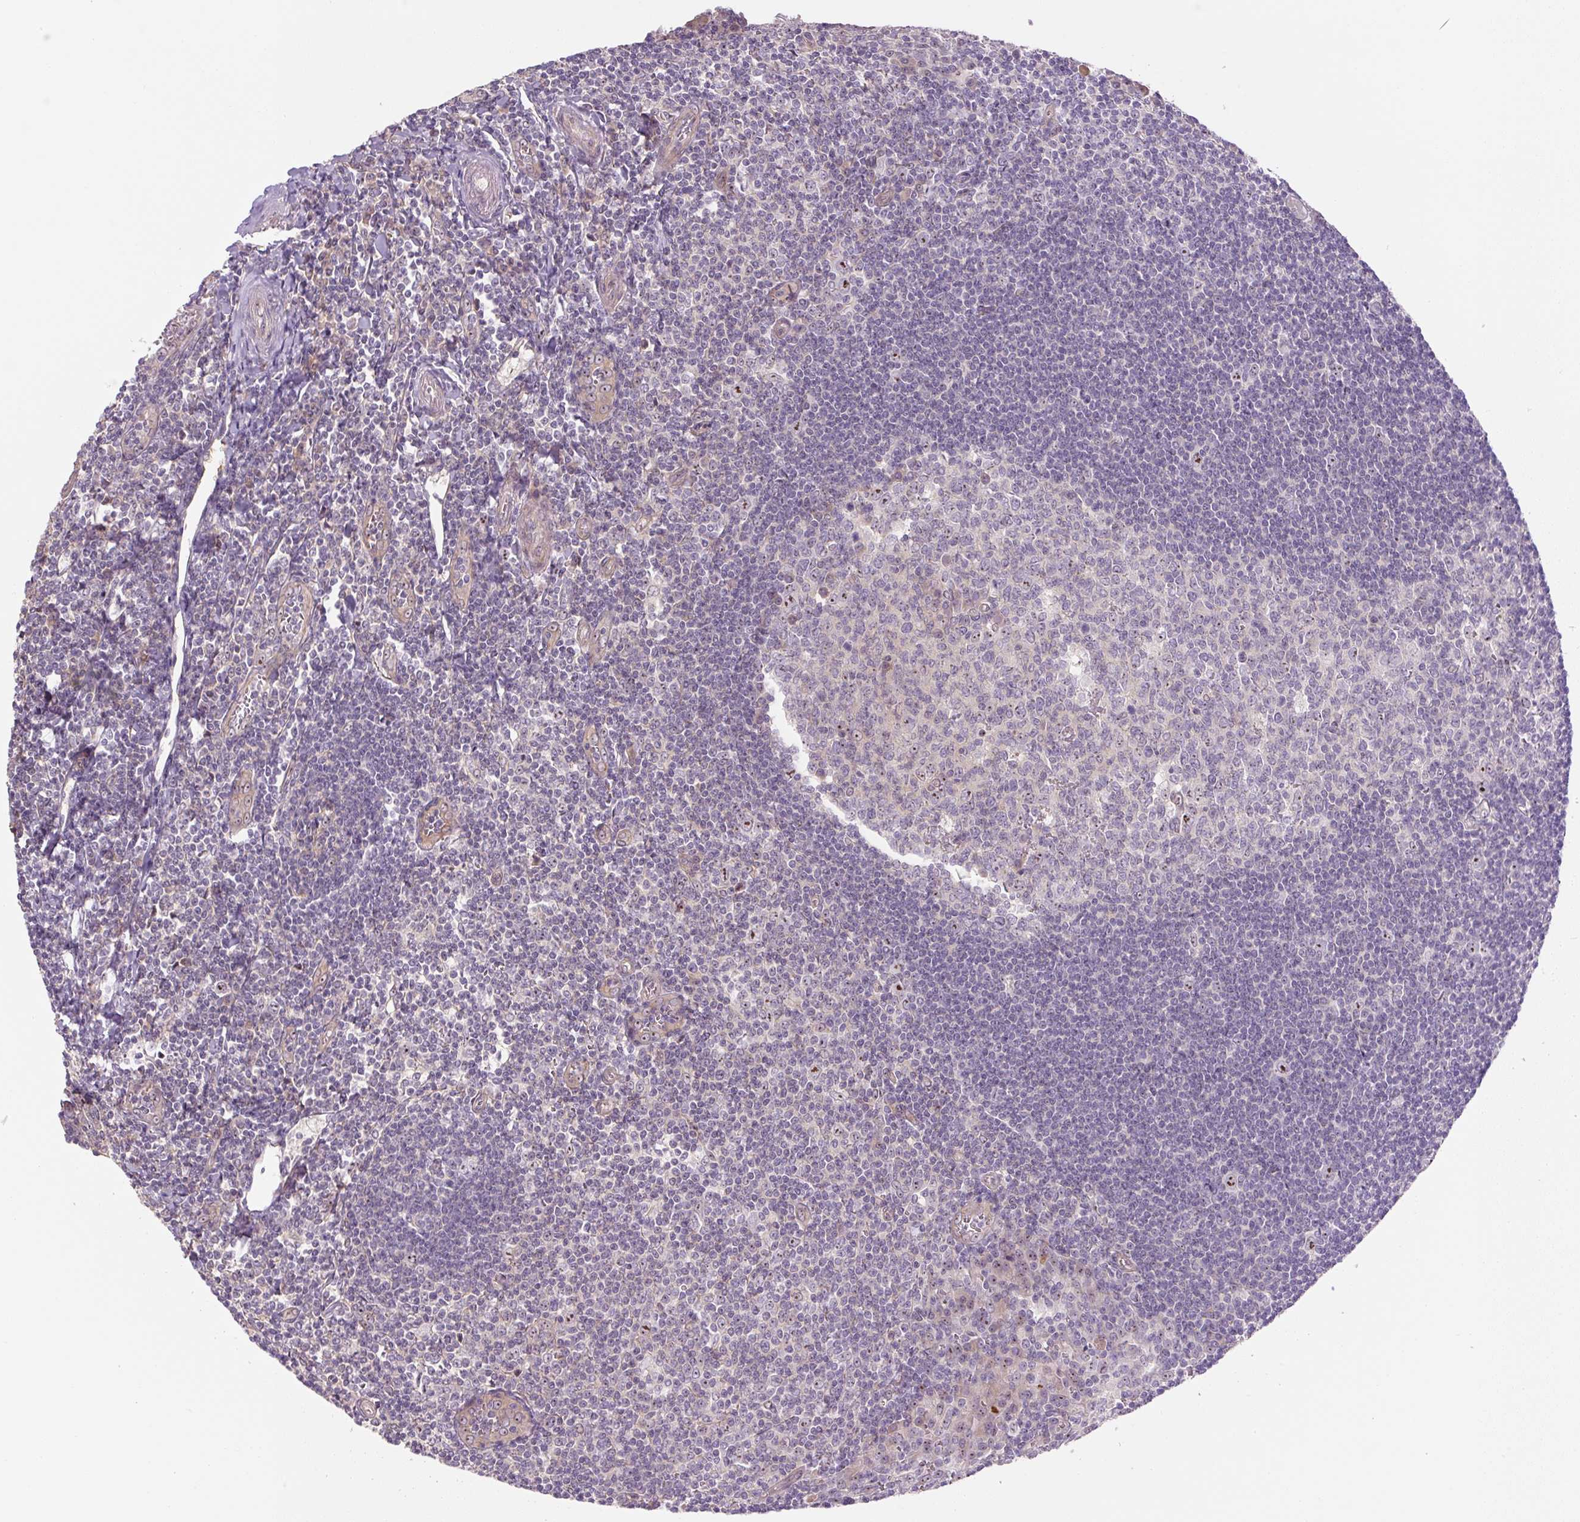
{"staining": {"intensity": "negative", "quantity": "none", "location": "none"}, "tissue": "tonsil", "cell_type": "Germinal center cells", "image_type": "normal", "snomed": [{"axis": "morphology", "description": "Normal tissue, NOS"}, {"axis": "topography", "description": "Tonsil"}], "caption": "Germinal center cells show no significant expression in unremarkable tonsil. Nuclei are stained in blue.", "gene": "TMEM151B", "patient": {"sex": "male", "age": 27}}